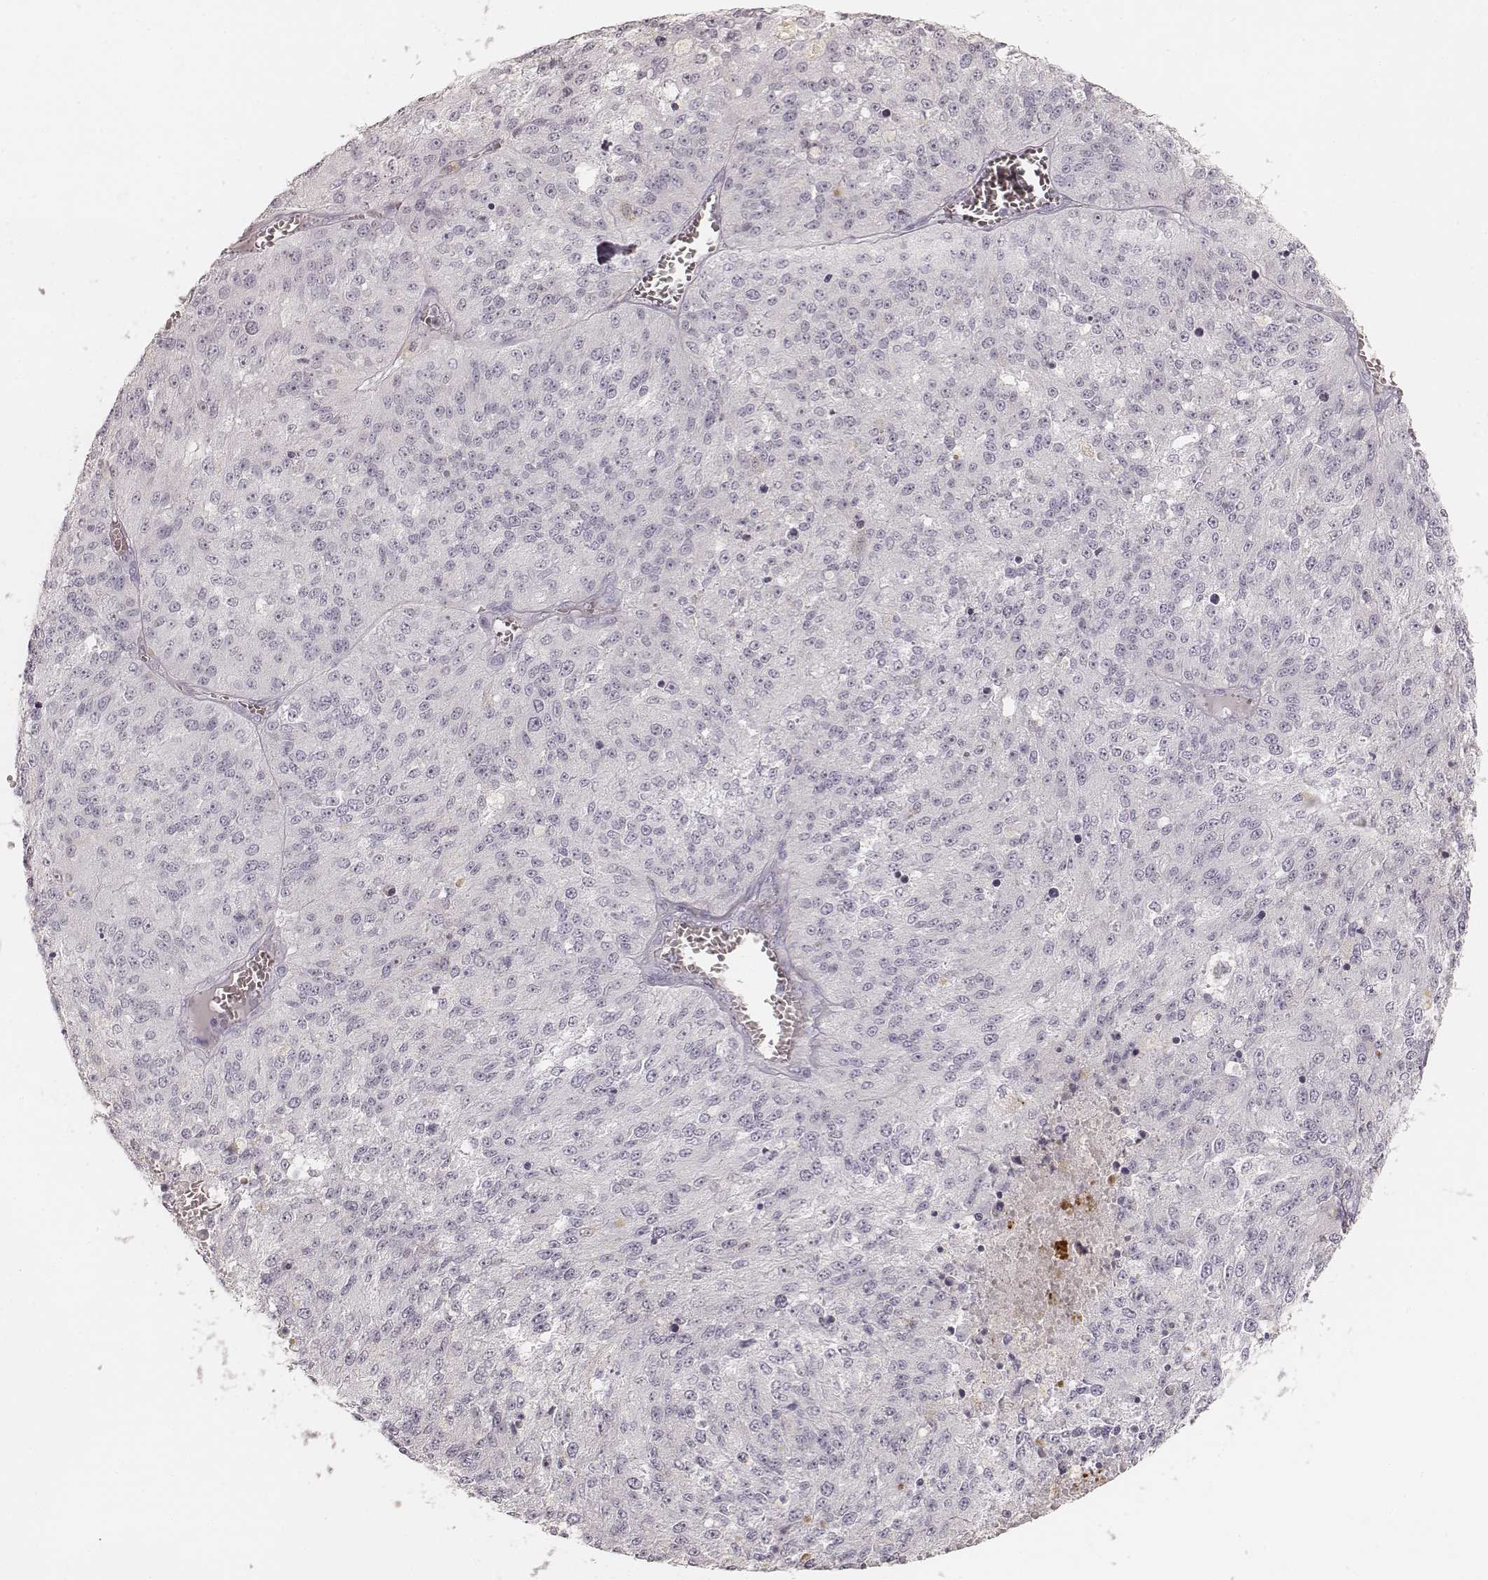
{"staining": {"intensity": "negative", "quantity": "none", "location": "none"}, "tissue": "melanoma", "cell_type": "Tumor cells", "image_type": "cancer", "snomed": [{"axis": "morphology", "description": "Malignant melanoma, Metastatic site"}, {"axis": "topography", "description": "Lymph node"}], "caption": "Tumor cells are negative for protein expression in human malignant melanoma (metastatic site).", "gene": "KRT82", "patient": {"sex": "female", "age": 64}}